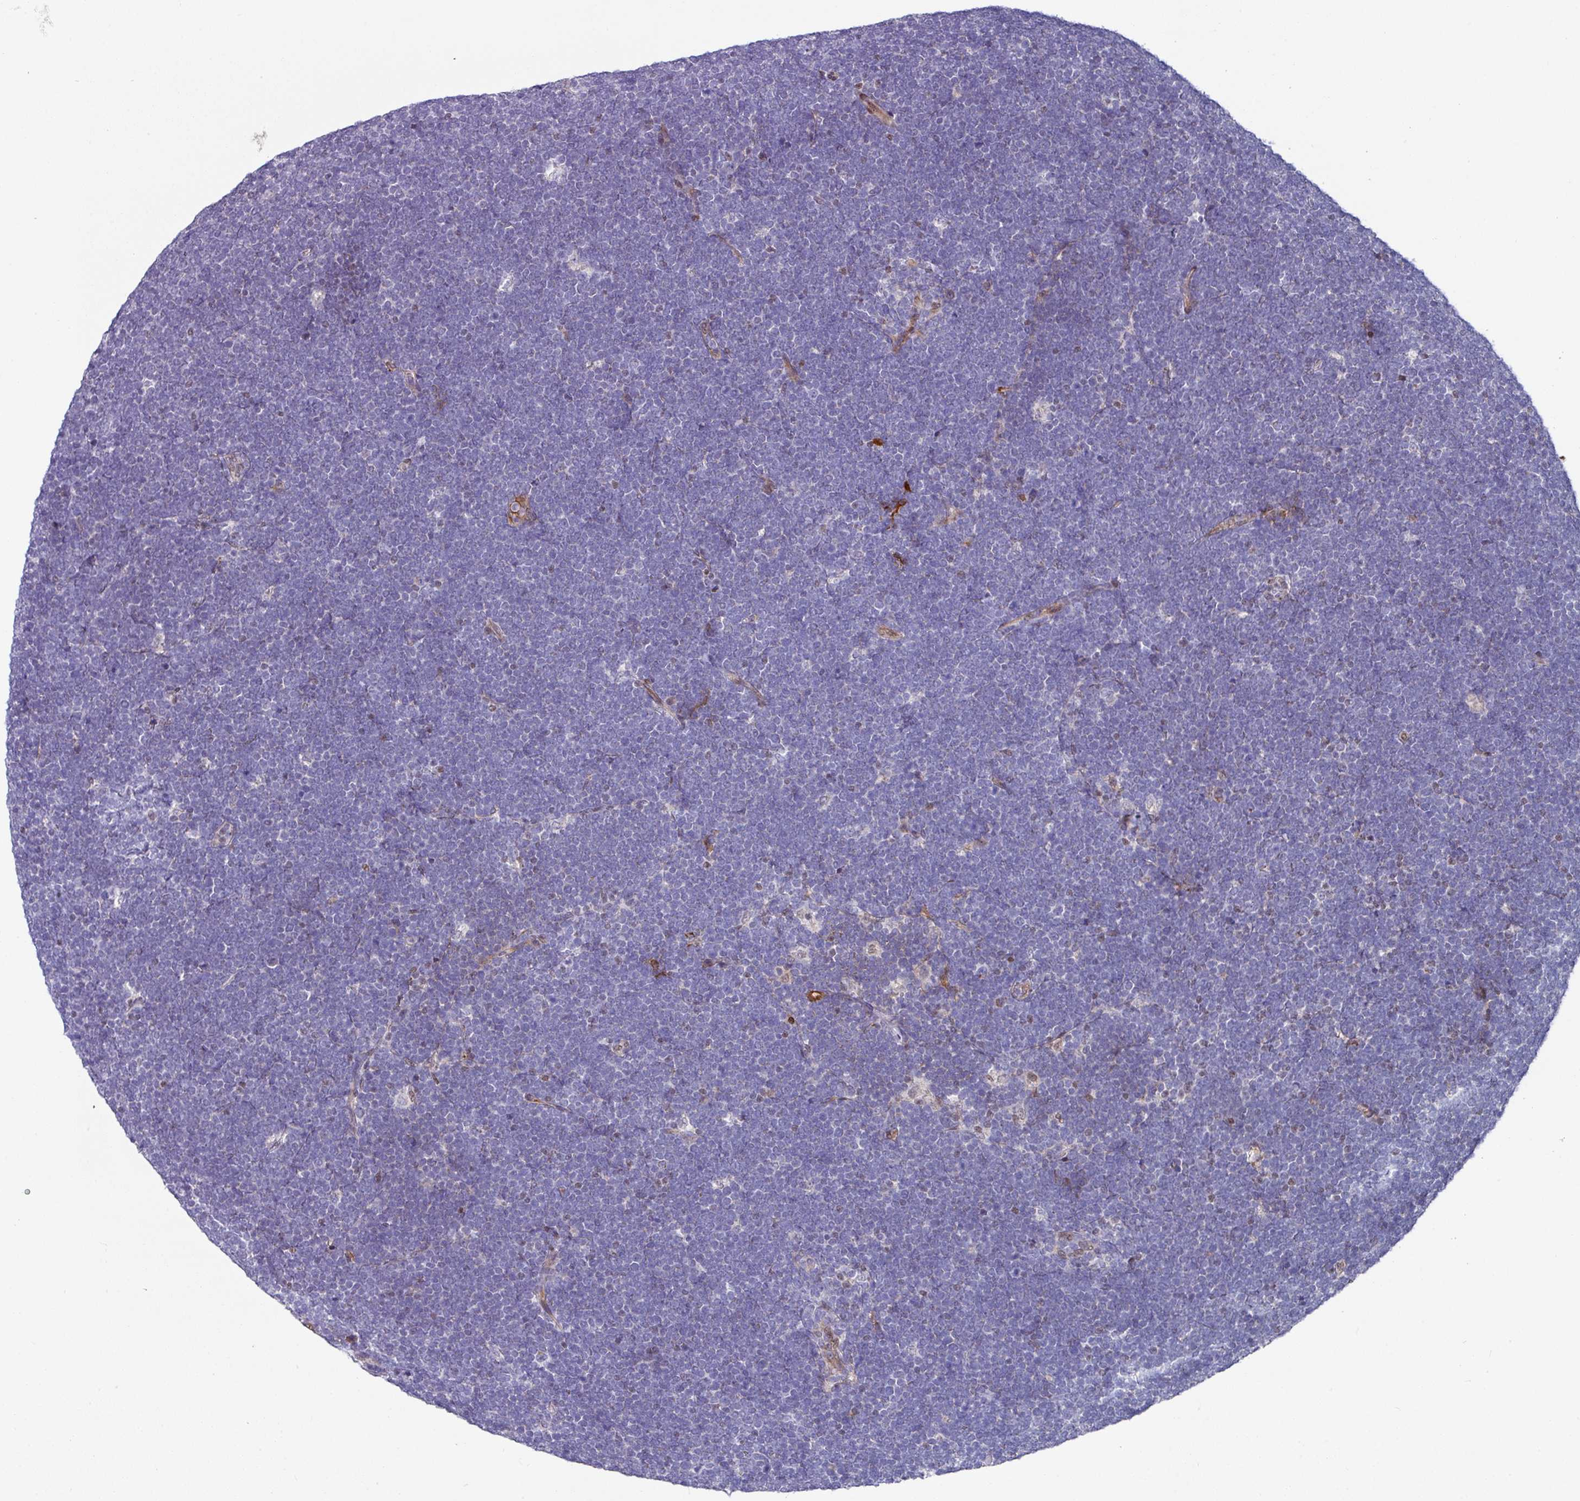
{"staining": {"intensity": "negative", "quantity": "none", "location": "none"}, "tissue": "lymphoma", "cell_type": "Tumor cells", "image_type": "cancer", "snomed": [{"axis": "morphology", "description": "Malignant lymphoma, non-Hodgkin's type, High grade"}, {"axis": "topography", "description": "Lymph node"}], "caption": "A micrograph of human lymphoma is negative for staining in tumor cells.", "gene": "CBX7", "patient": {"sex": "male", "age": 13}}